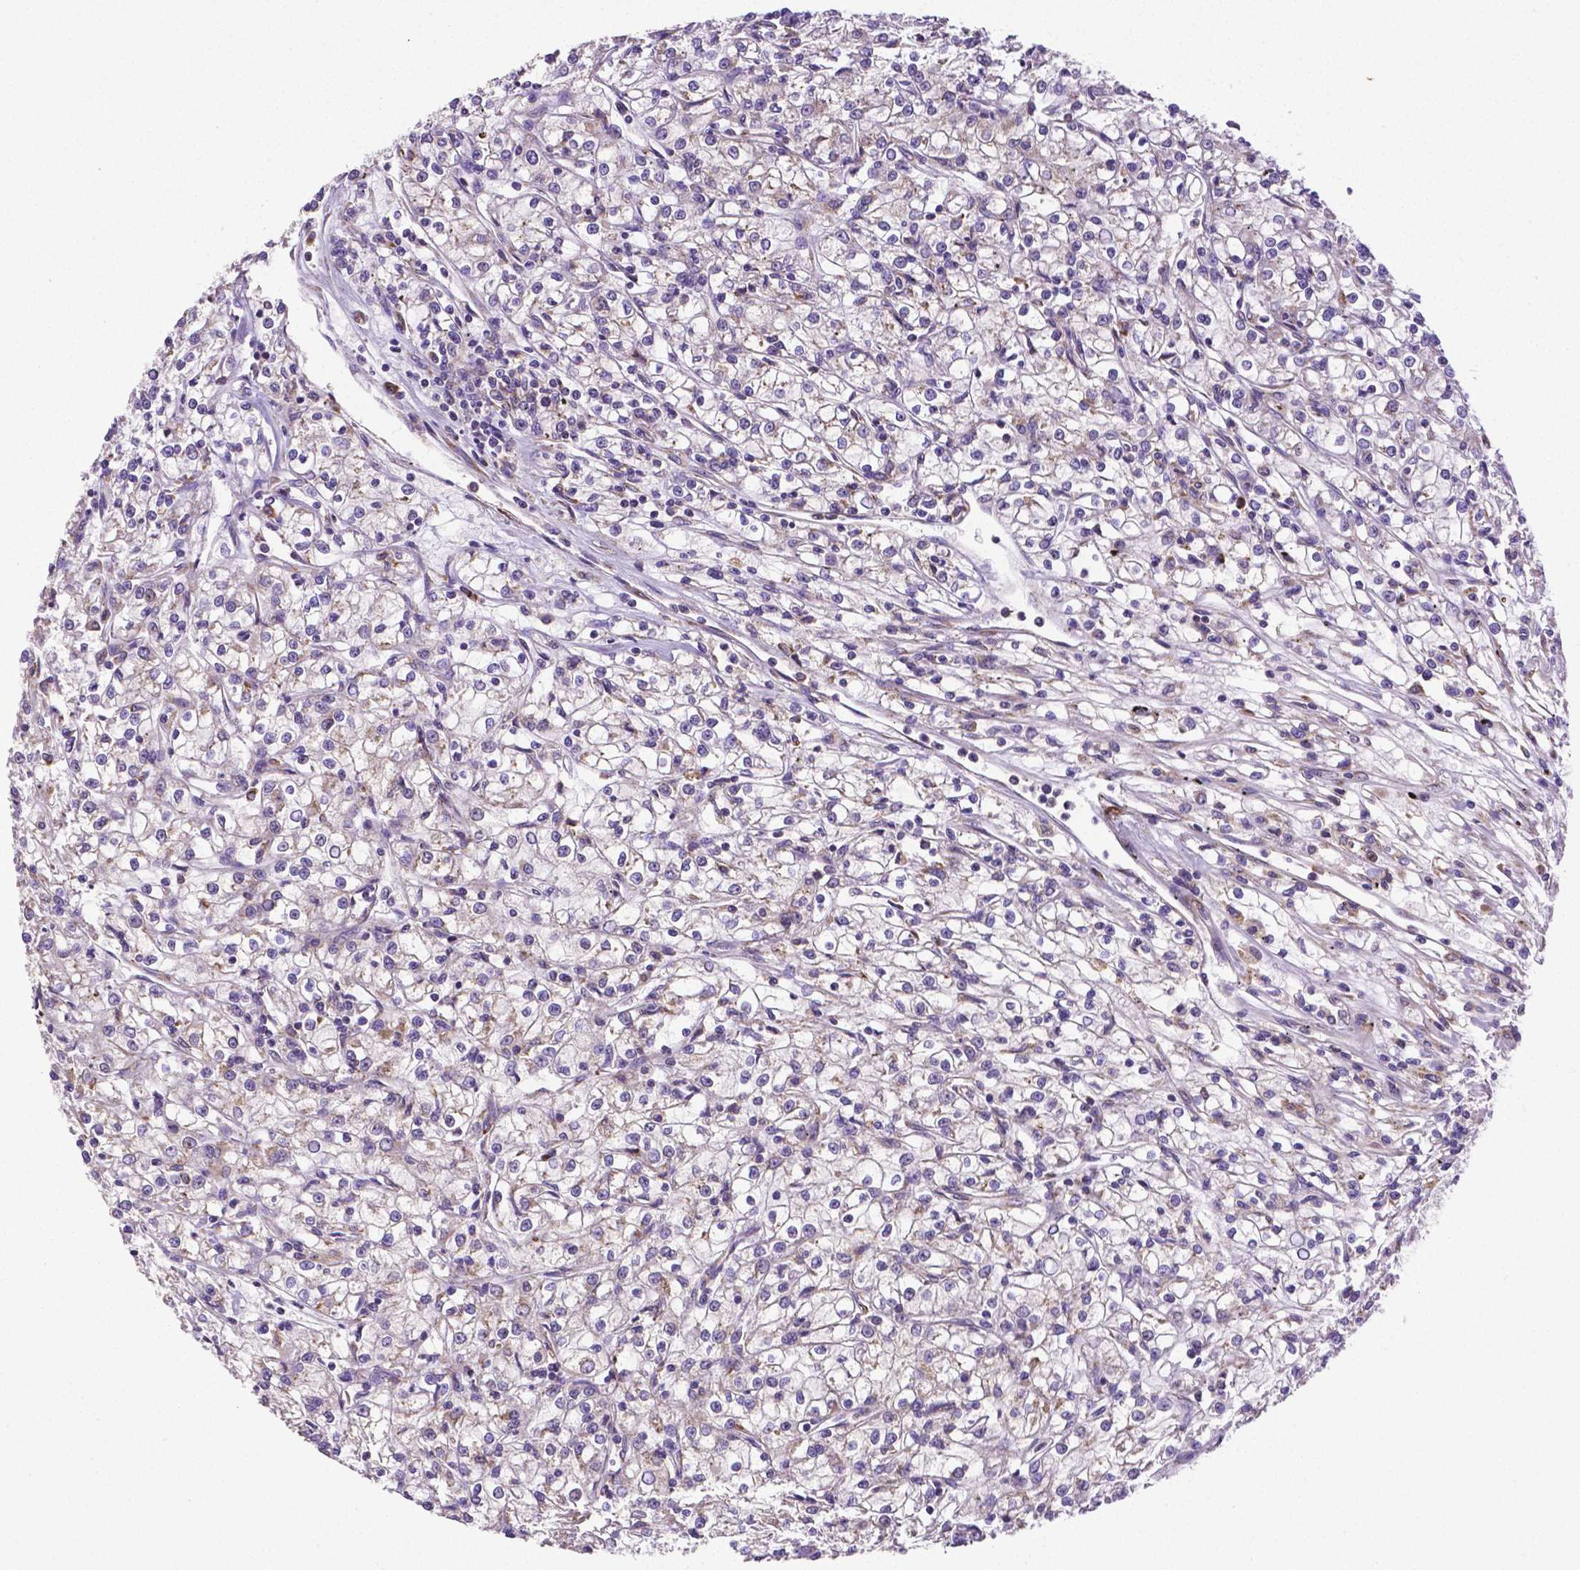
{"staining": {"intensity": "negative", "quantity": "none", "location": "none"}, "tissue": "renal cancer", "cell_type": "Tumor cells", "image_type": "cancer", "snomed": [{"axis": "morphology", "description": "Adenocarcinoma, NOS"}, {"axis": "topography", "description": "Kidney"}], "caption": "Immunohistochemical staining of renal cancer (adenocarcinoma) shows no significant staining in tumor cells. (IHC, brightfield microscopy, high magnification).", "gene": "MTDH", "patient": {"sex": "female", "age": 59}}